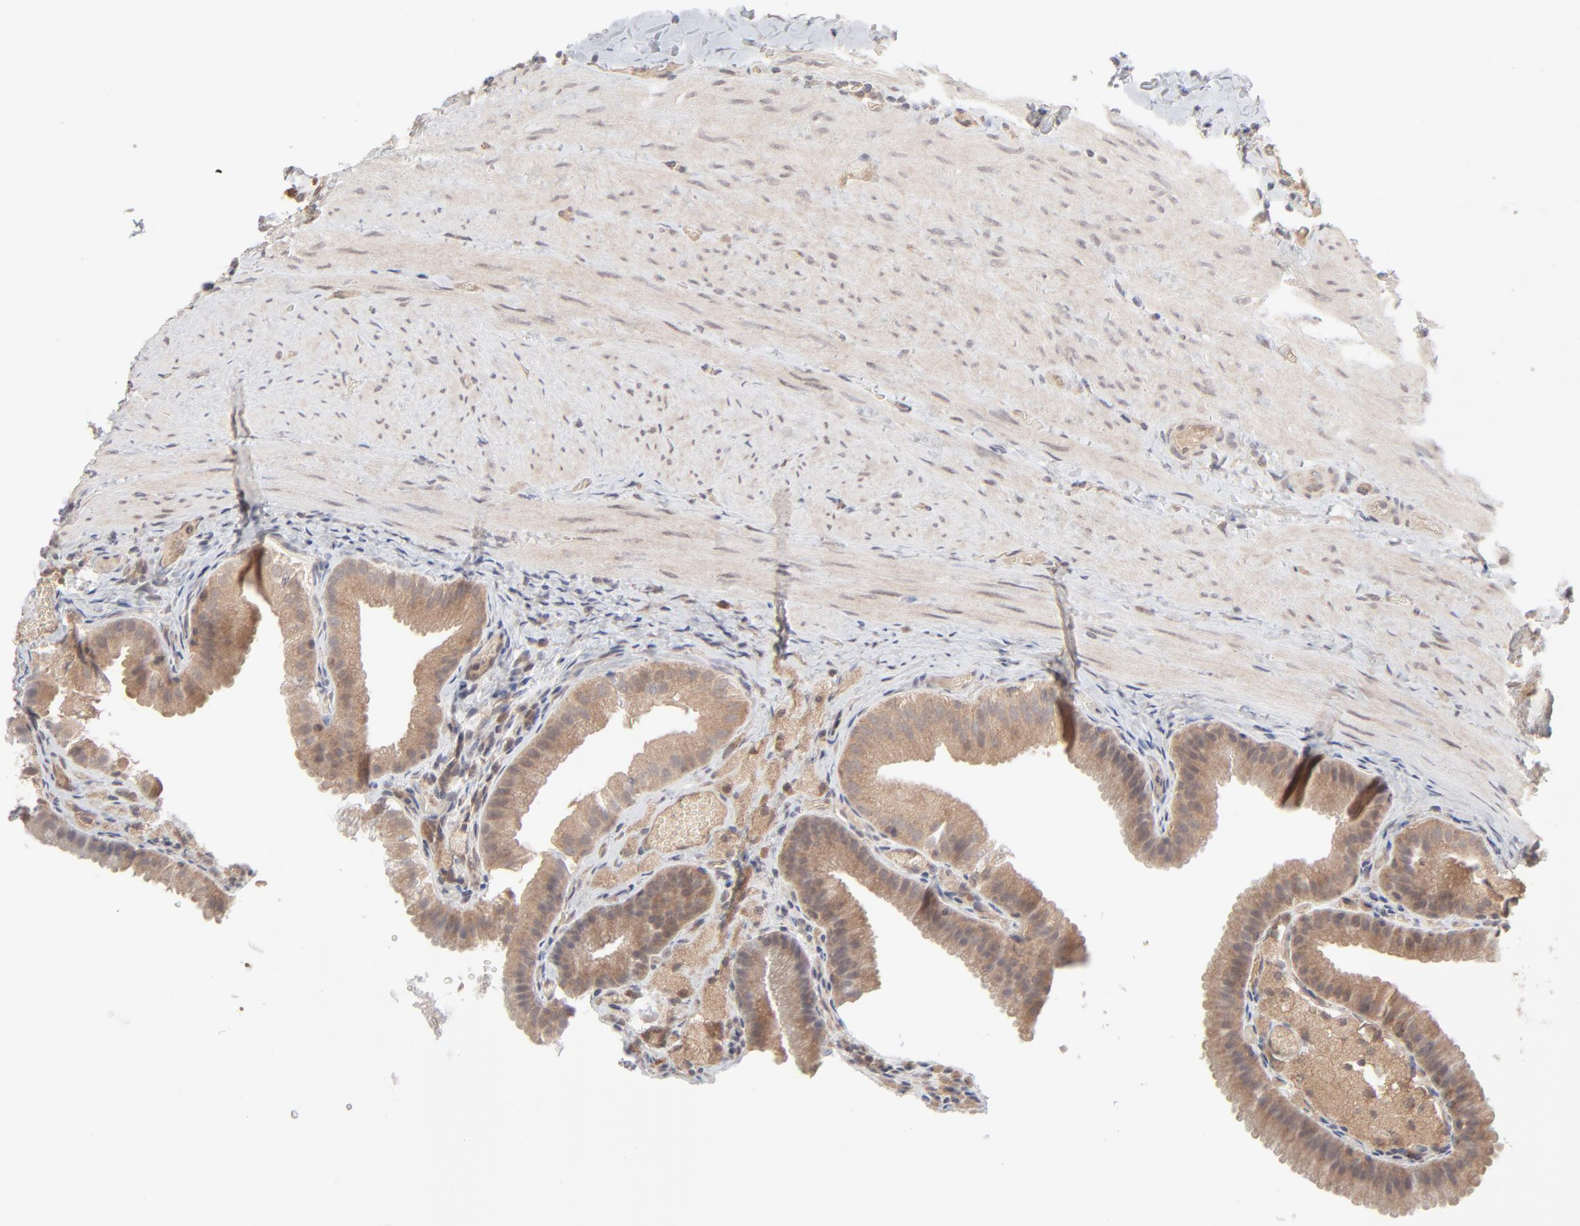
{"staining": {"intensity": "moderate", "quantity": ">75%", "location": "cytoplasmic/membranous,nuclear"}, "tissue": "gallbladder", "cell_type": "Glandular cells", "image_type": "normal", "snomed": [{"axis": "morphology", "description": "Normal tissue, NOS"}, {"axis": "topography", "description": "Gallbladder"}], "caption": "Immunohistochemistry of unremarkable gallbladder reveals medium levels of moderate cytoplasmic/membranous,nuclear staining in about >75% of glandular cells. (DAB = brown stain, brightfield microscopy at high magnification).", "gene": "SCFD1", "patient": {"sex": "female", "age": 24}}